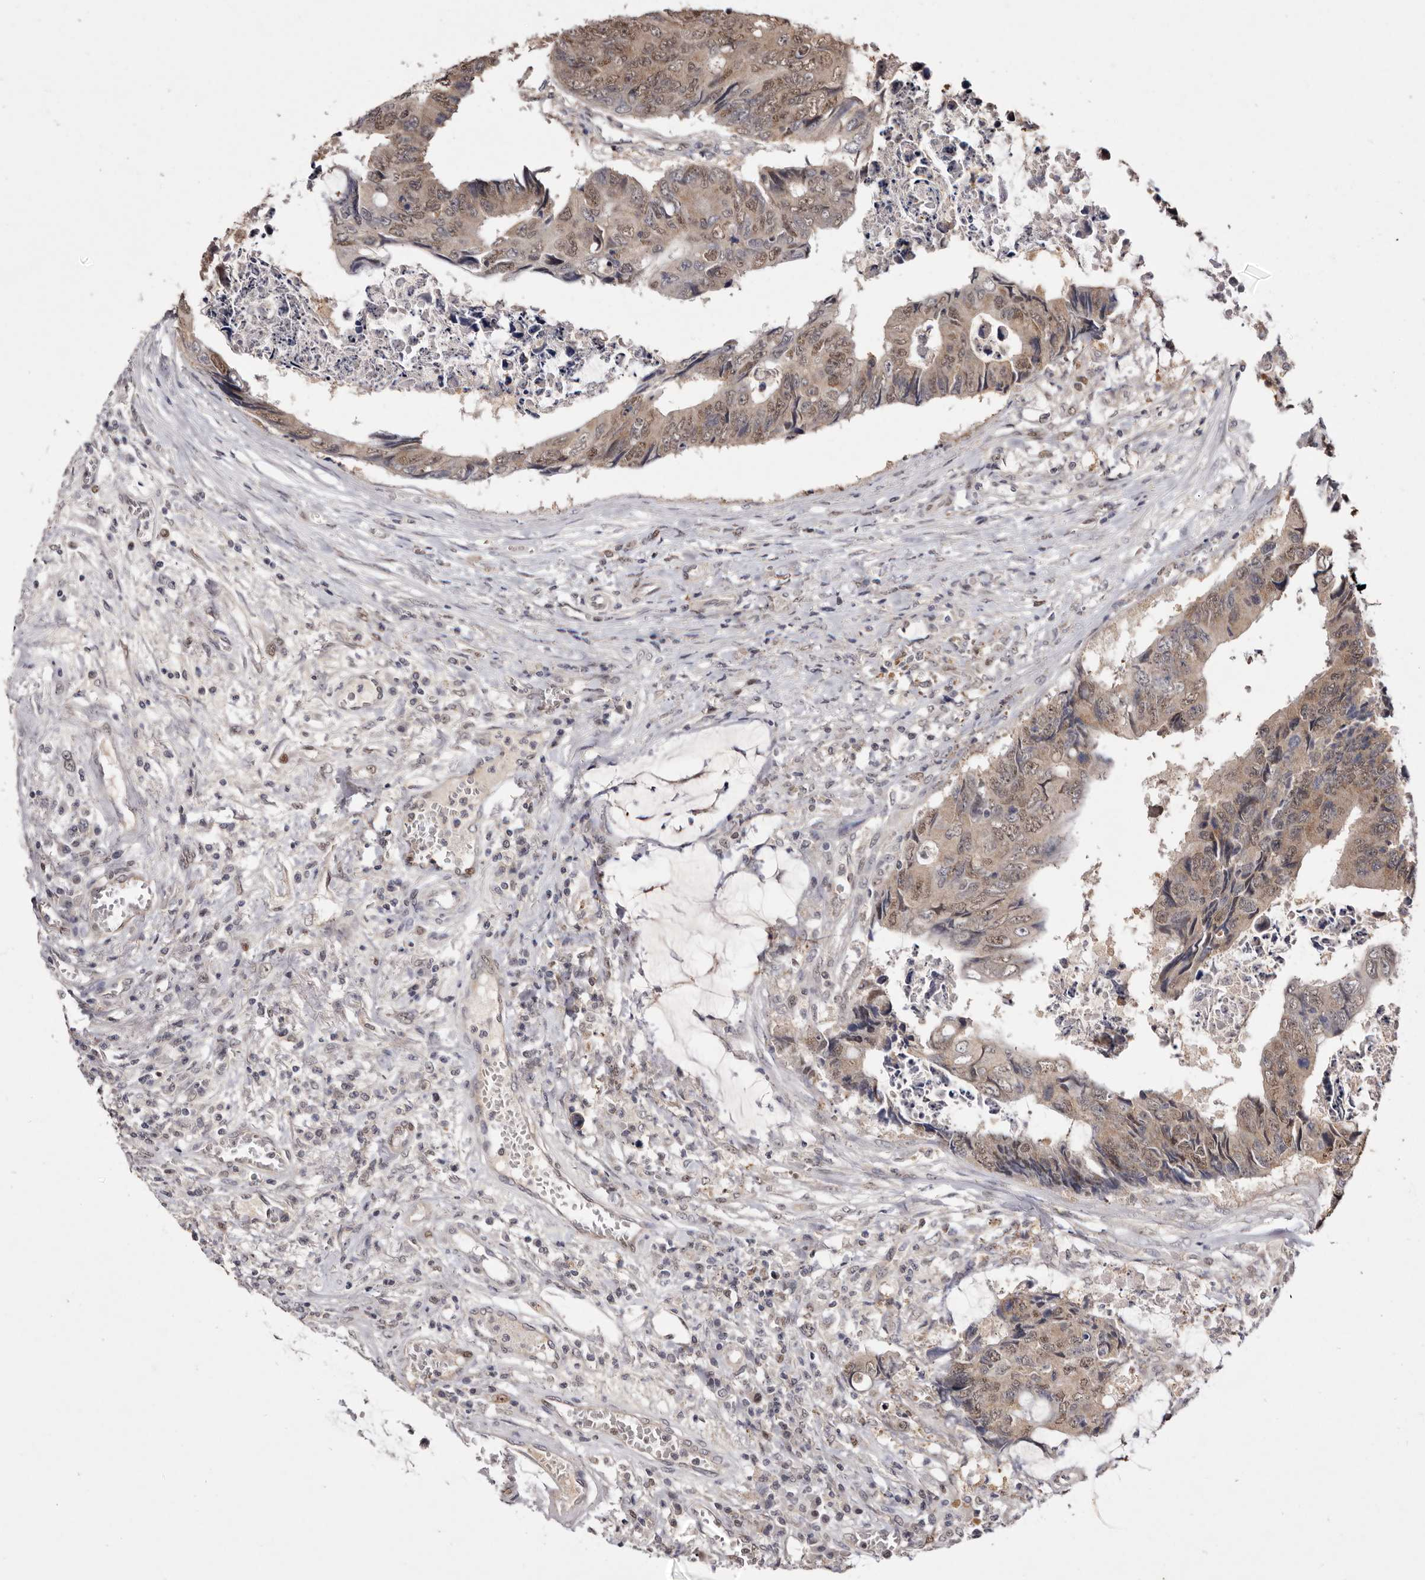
{"staining": {"intensity": "moderate", "quantity": ">75%", "location": "cytoplasmic/membranous,nuclear"}, "tissue": "colorectal cancer", "cell_type": "Tumor cells", "image_type": "cancer", "snomed": [{"axis": "morphology", "description": "Adenocarcinoma, NOS"}, {"axis": "topography", "description": "Rectum"}], "caption": "Immunohistochemistry of colorectal cancer demonstrates medium levels of moderate cytoplasmic/membranous and nuclear staining in approximately >75% of tumor cells.", "gene": "NOTCH1", "patient": {"sex": "male", "age": 84}}